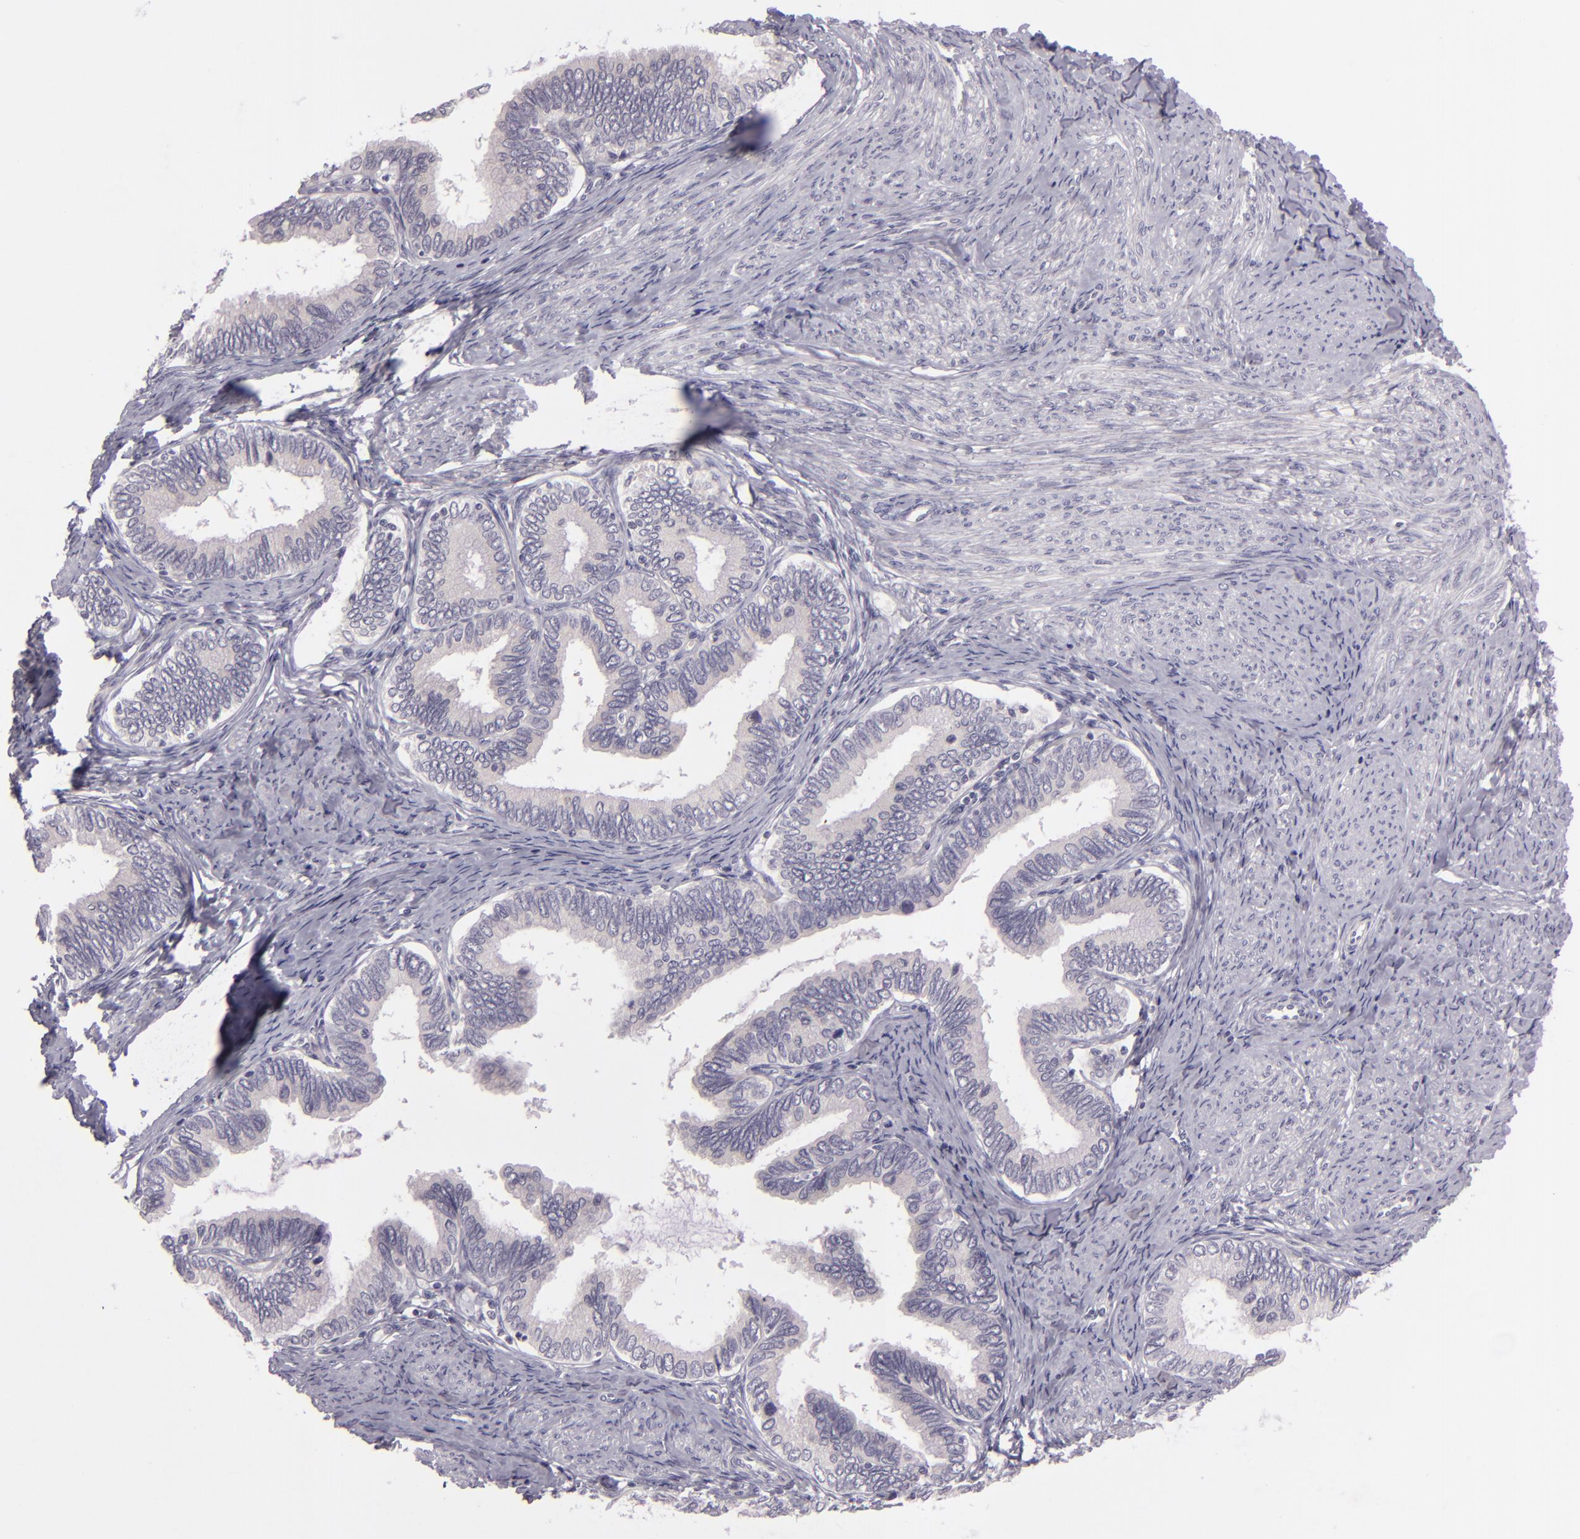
{"staining": {"intensity": "negative", "quantity": "none", "location": "none"}, "tissue": "cervical cancer", "cell_type": "Tumor cells", "image_type": "cancer", "snomed": [{"axis": "morphology", "description": "Adenocarcinoma, NOS"}, {"axis": "topography", "description": "Cervix"}], "caption": "Human cervical cancer (adenocarcinoma) stained for a protein using IHC demonstrates no positivity in tumor cells.", "gene": "EGFL6", "patient": {"sex": "female", "age": 49}}